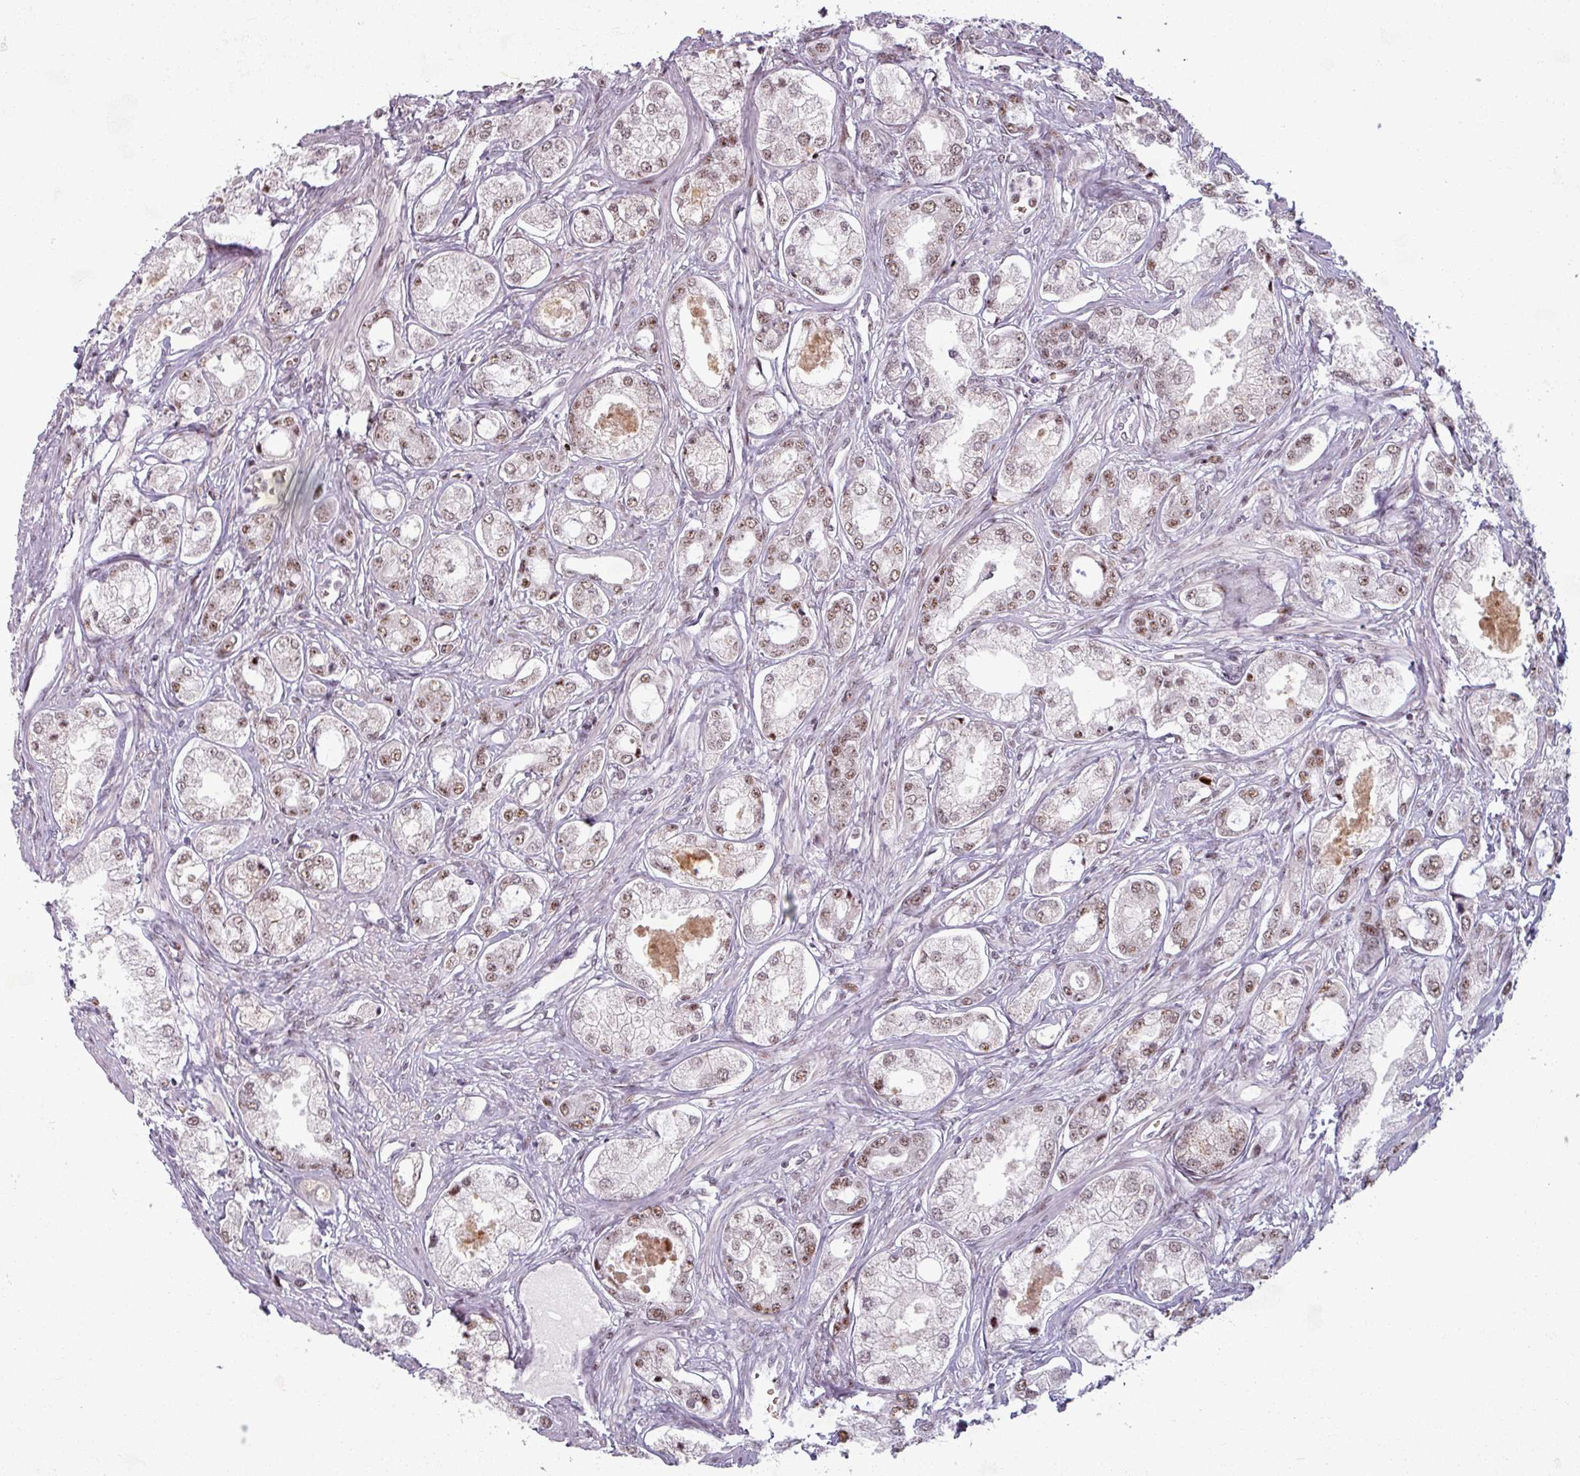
{"staining": {"intensity": "moderate", "quantity": ">75%", "location": "nuclear"}, "tissue": "prostate cancer", "cell_type": "Tumor cells", "image_type": "cancer", "snomed": [{"axis": "morphology", "description": "Adenocarcinoma, Low grade"}, {"axis": "topography", "description": "Prostate"}], "caption": "Immunohistochemical staining of prostate cancer (adenocarcinoma (low-grade)) reveals medium levels of moderate nuclear staining in approximately >75% of tumor cells.", "gene": "NCOR1", "patient": {"sex": "male", "age": 68}}